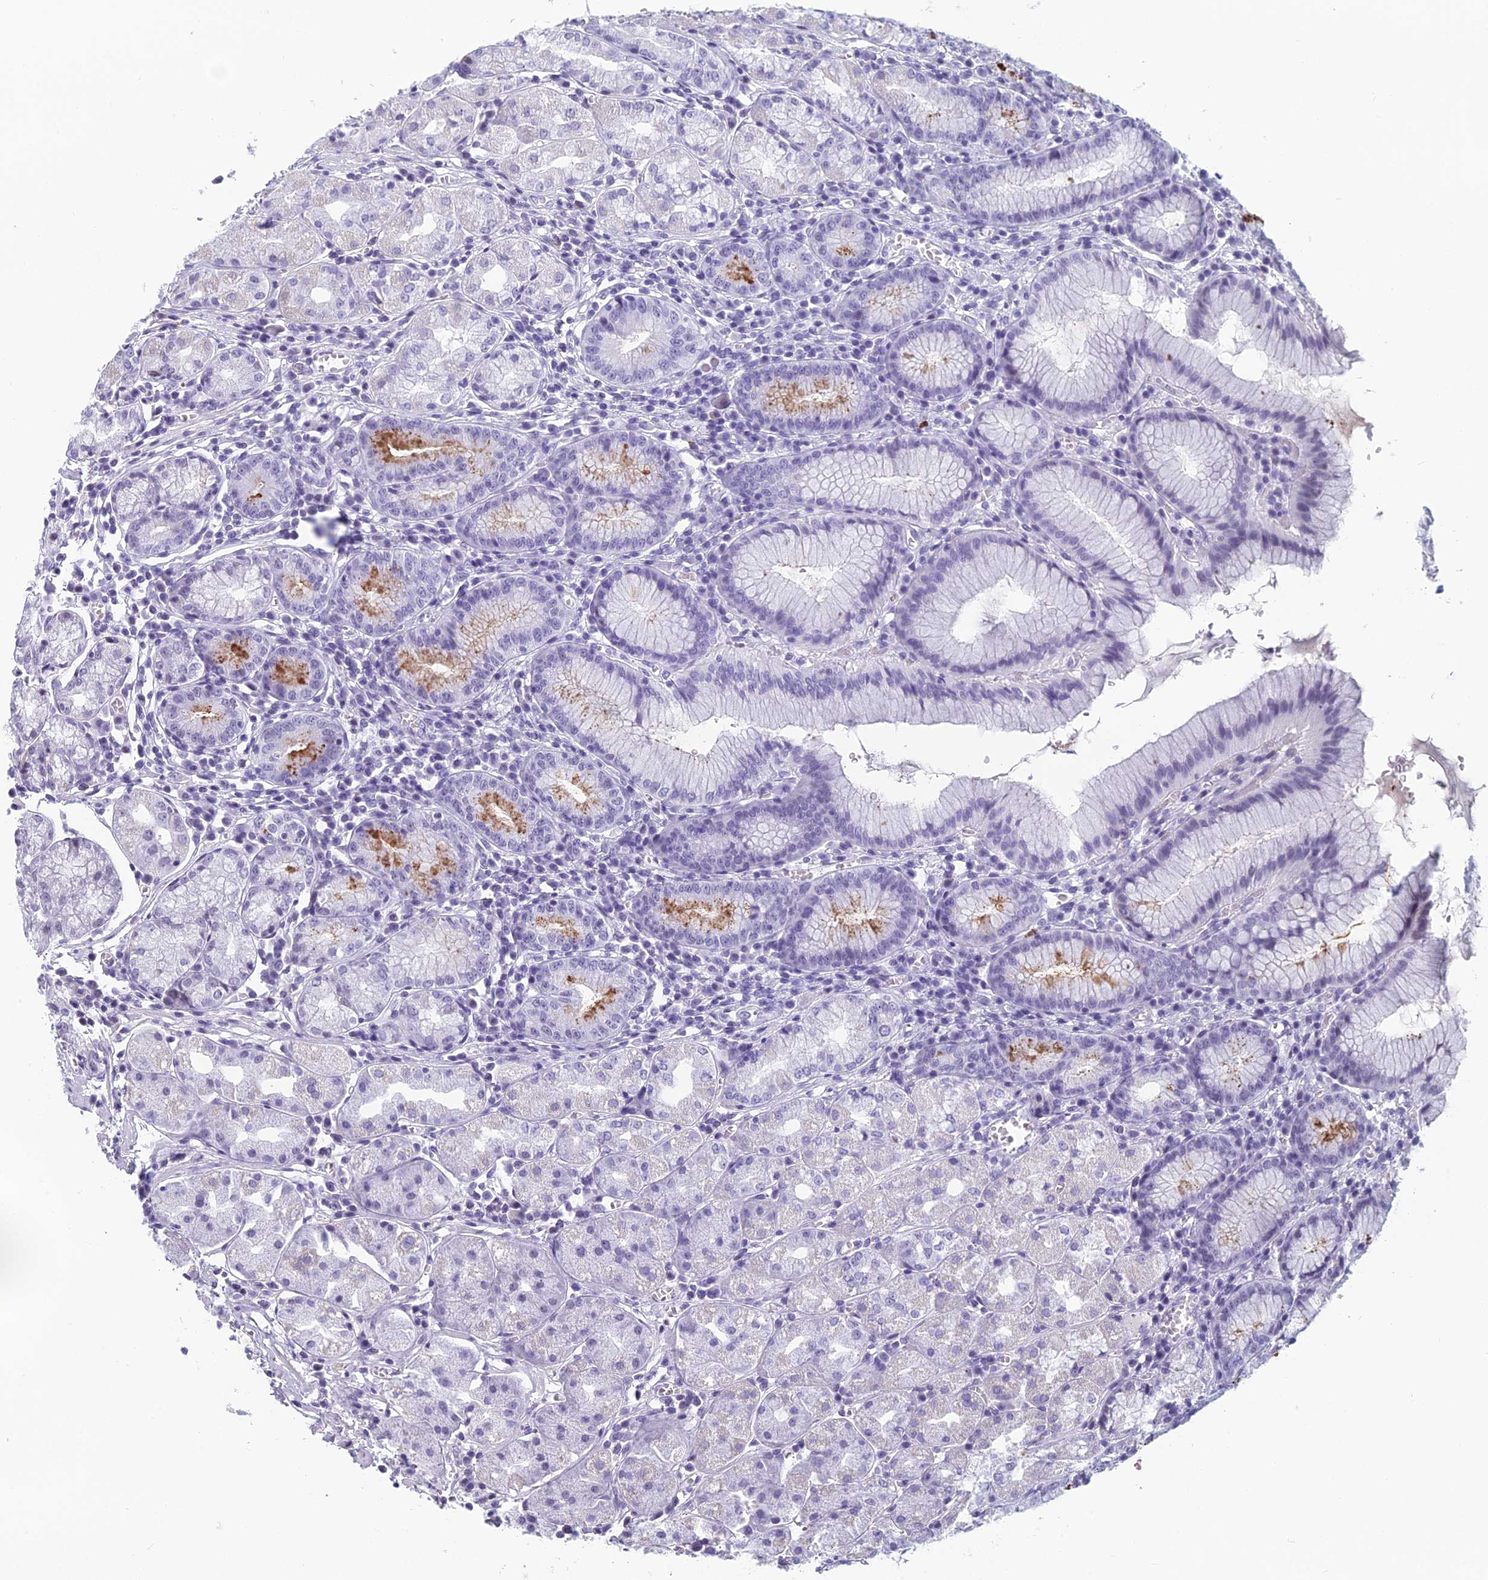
{"staining": {"intensity": "moderate", "quantity": "<25%", "location": "cytoplasmic/membranous"}, "tissue": "stomach", "cell_type": "Glandular cells", "image_type": "normal", "snomed": [{"axis": "morphology", "description": "Normal tissue, NOS"}, {"axis": "topography", "description": "Stomach"}], "caption": "This is a histology image of immunohistochemistry (IHC) staining of unremarkable stomach, which shows moderate positivity in the cytoplasmic/membranous of glandular cells.", "gene": "RGS17", "patient": {"sex": "male", "age": 55}}